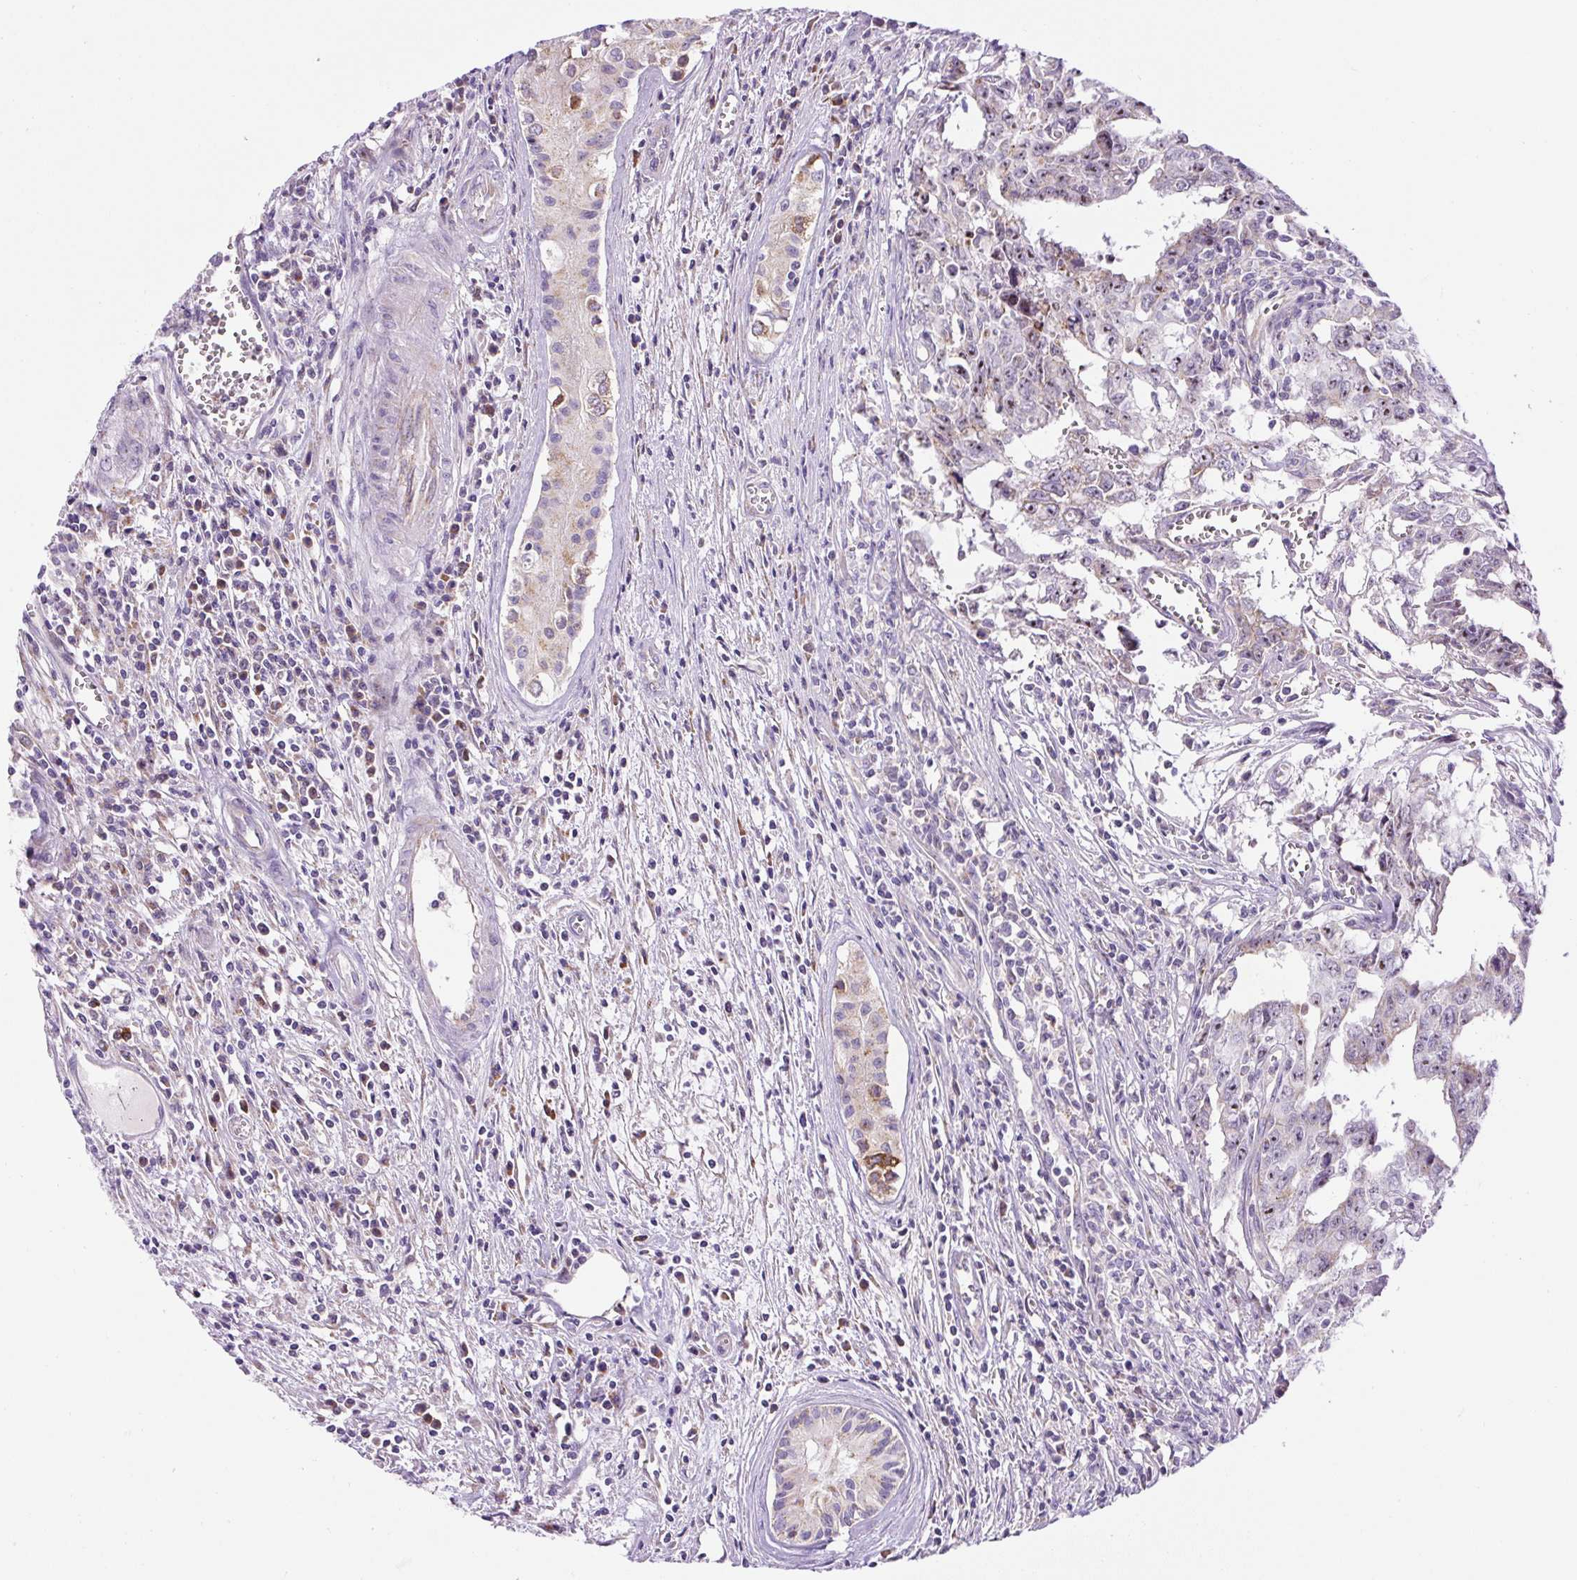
{"staining": {"intensity": "negative", "quantity": "none", "location": "none"}, "tissue": "testis cancer", "cell_type": "Tumor cells", "image_type": "cancer", "snomed": [{"axis": "morphology", "description": "Carcinoma, Embryonal, NOS"}, {"axis": "topography", "description": "Testis"}], "caption": "This is a histopathology image of immunohistochemistry staining of testis cancer, which shows no expression in tumor cells.", "gene": "ZNF596", "patient": {"sex": "male", "age": 24}}